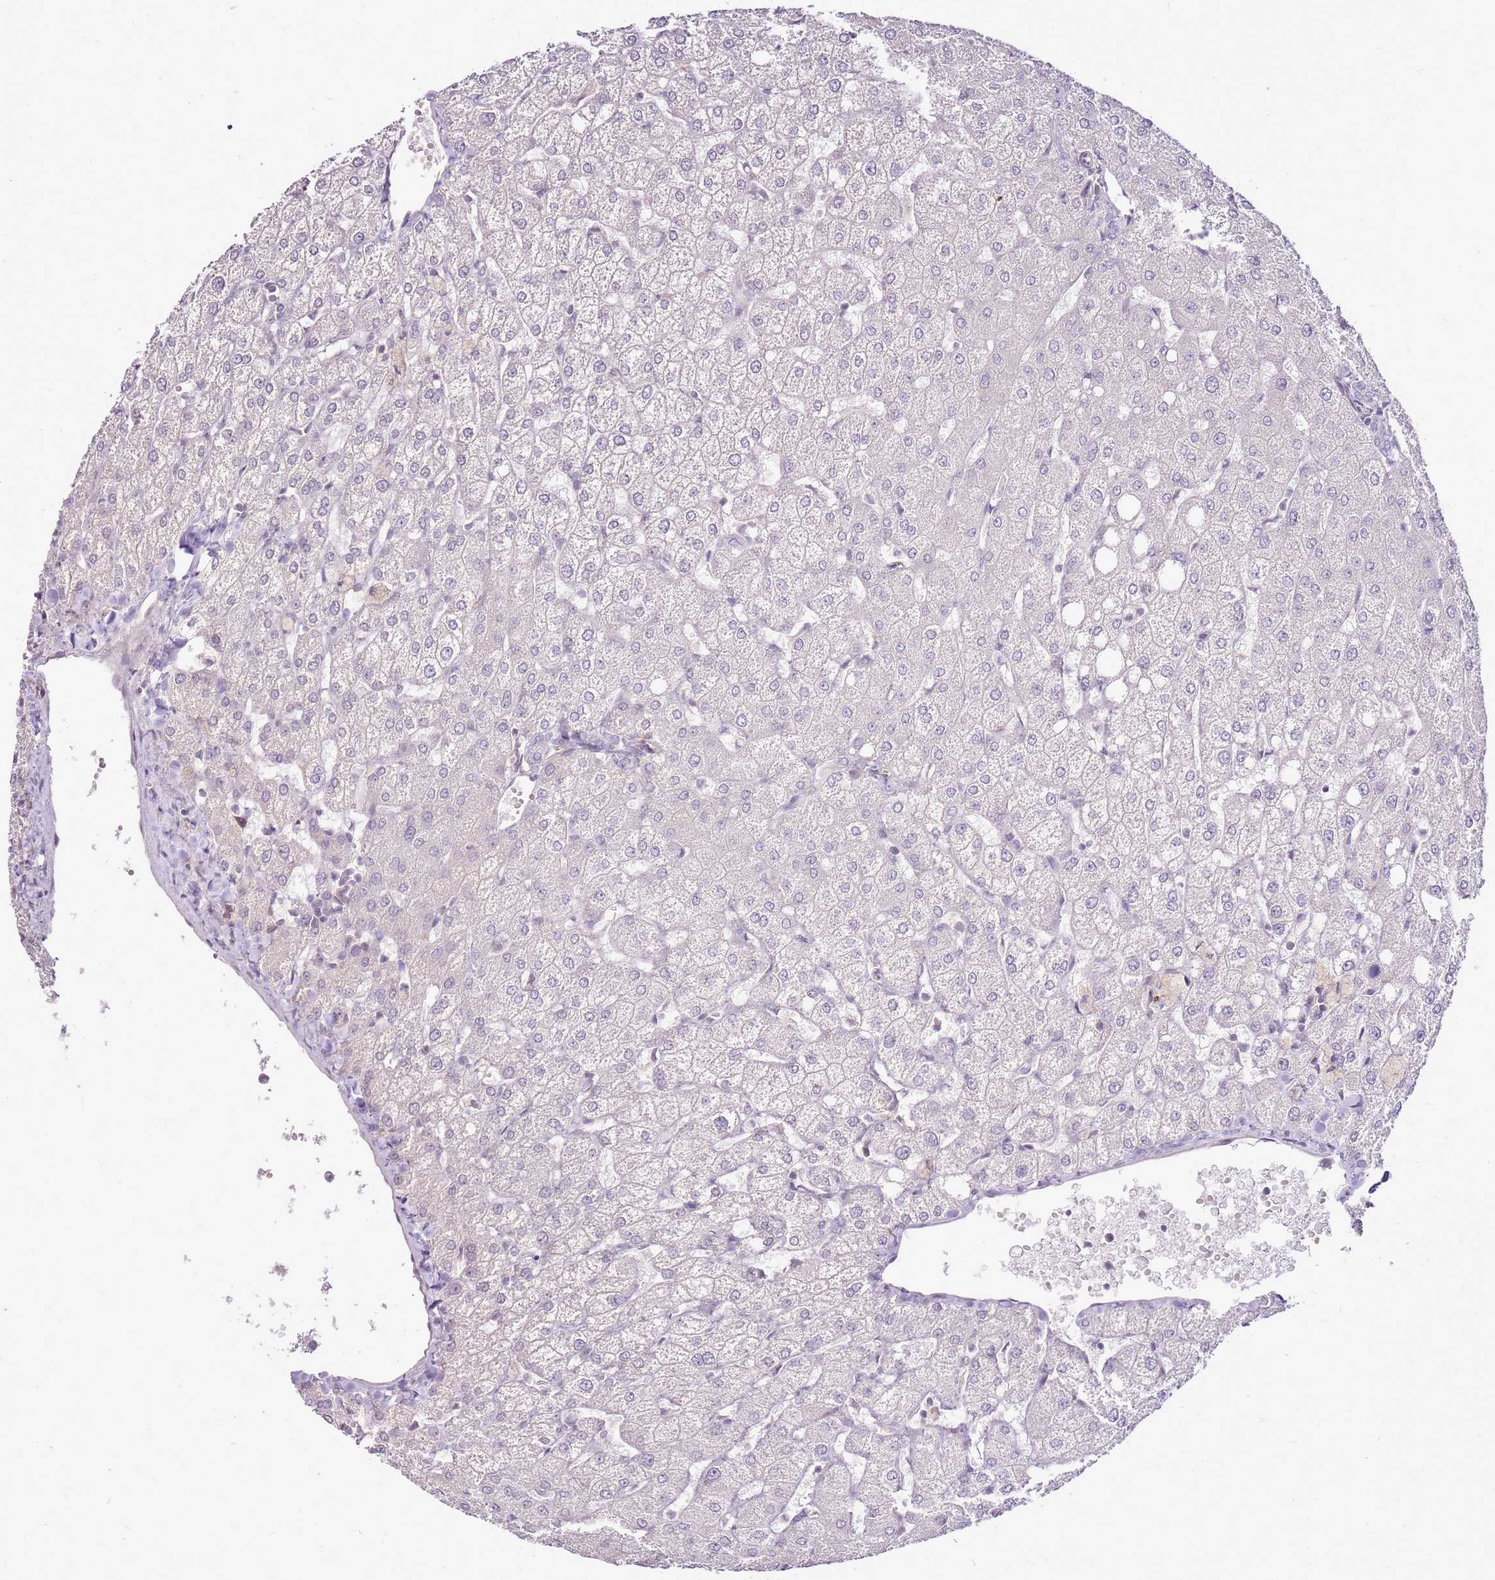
{"staining": {"intensity": "negative", "quantity": "none", "location": "none"}, "tissue": "liver", "cell_type": "Cholangiocytes", "image_type": "normal", "snomed": [{"axis": "morphology", "description": "Normal tissue, NOS"}, {"axis": "topography", "description": "Liver"}], "caption": "Unremarkable liver was stained to show a protein in brown. There is no significant positivity in cholangiocytes.", "gene": "UGGT2", "patient": {"sex": "female", "age": 54}}